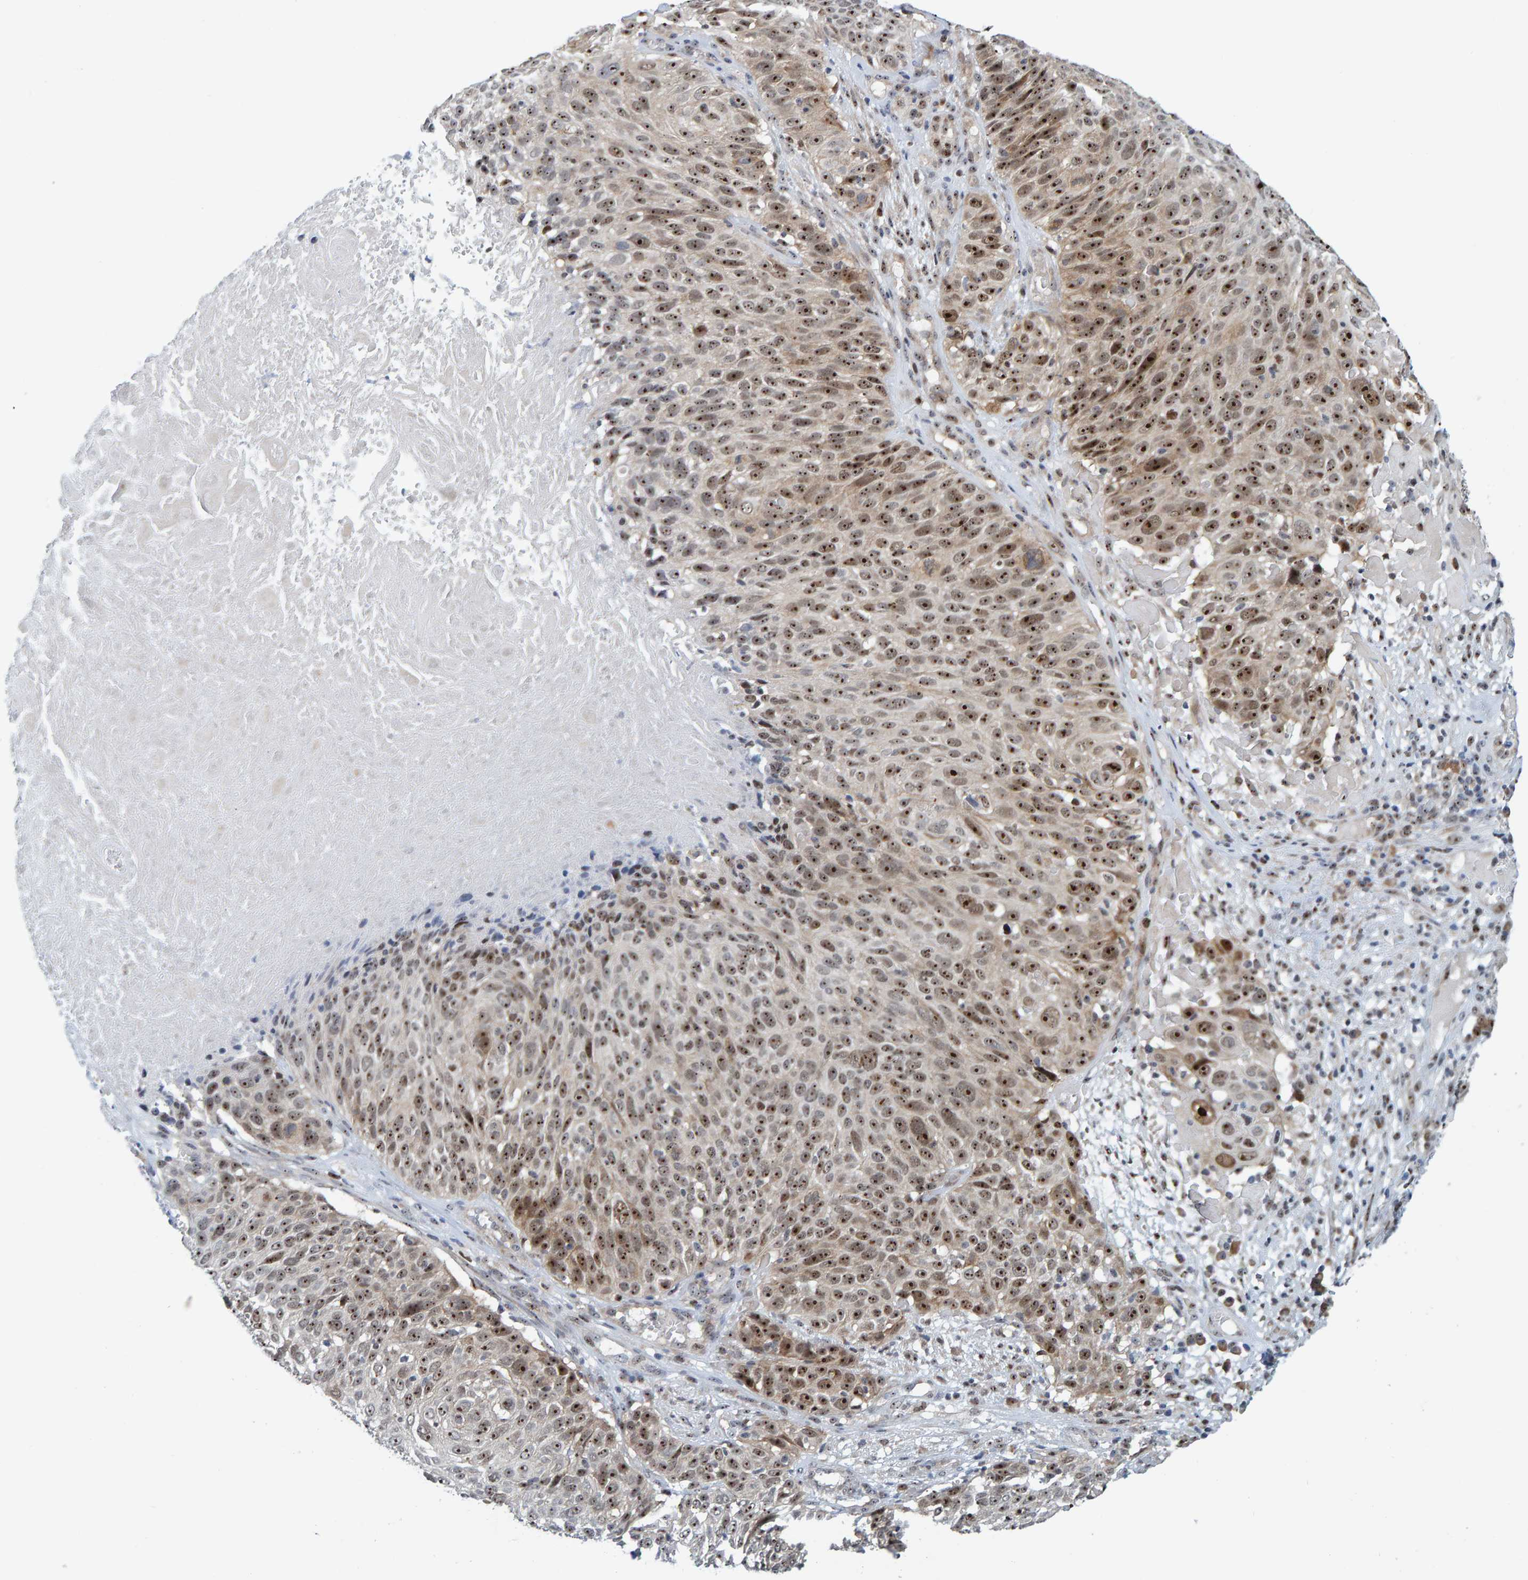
{"staining": {"intensity": "strong", "quantity": ">75%", "location": "nuclear"}, "tissue": "cervical cancer", "cell_type": "Tumor cells", "image_type": "cancer", "snomed": [{"axis": "morphology", "description": "Squamous cell carcinoma, NOS"}, {"axis": "topography", "description": "Cervix"}], "caption": "Immunohistochemical staining of cervical cancer displays strong nuclear protein staining in about >75% of tumor cells.", "gene": "POLR1E", "patient": {"sex": "female", "age": 74}}